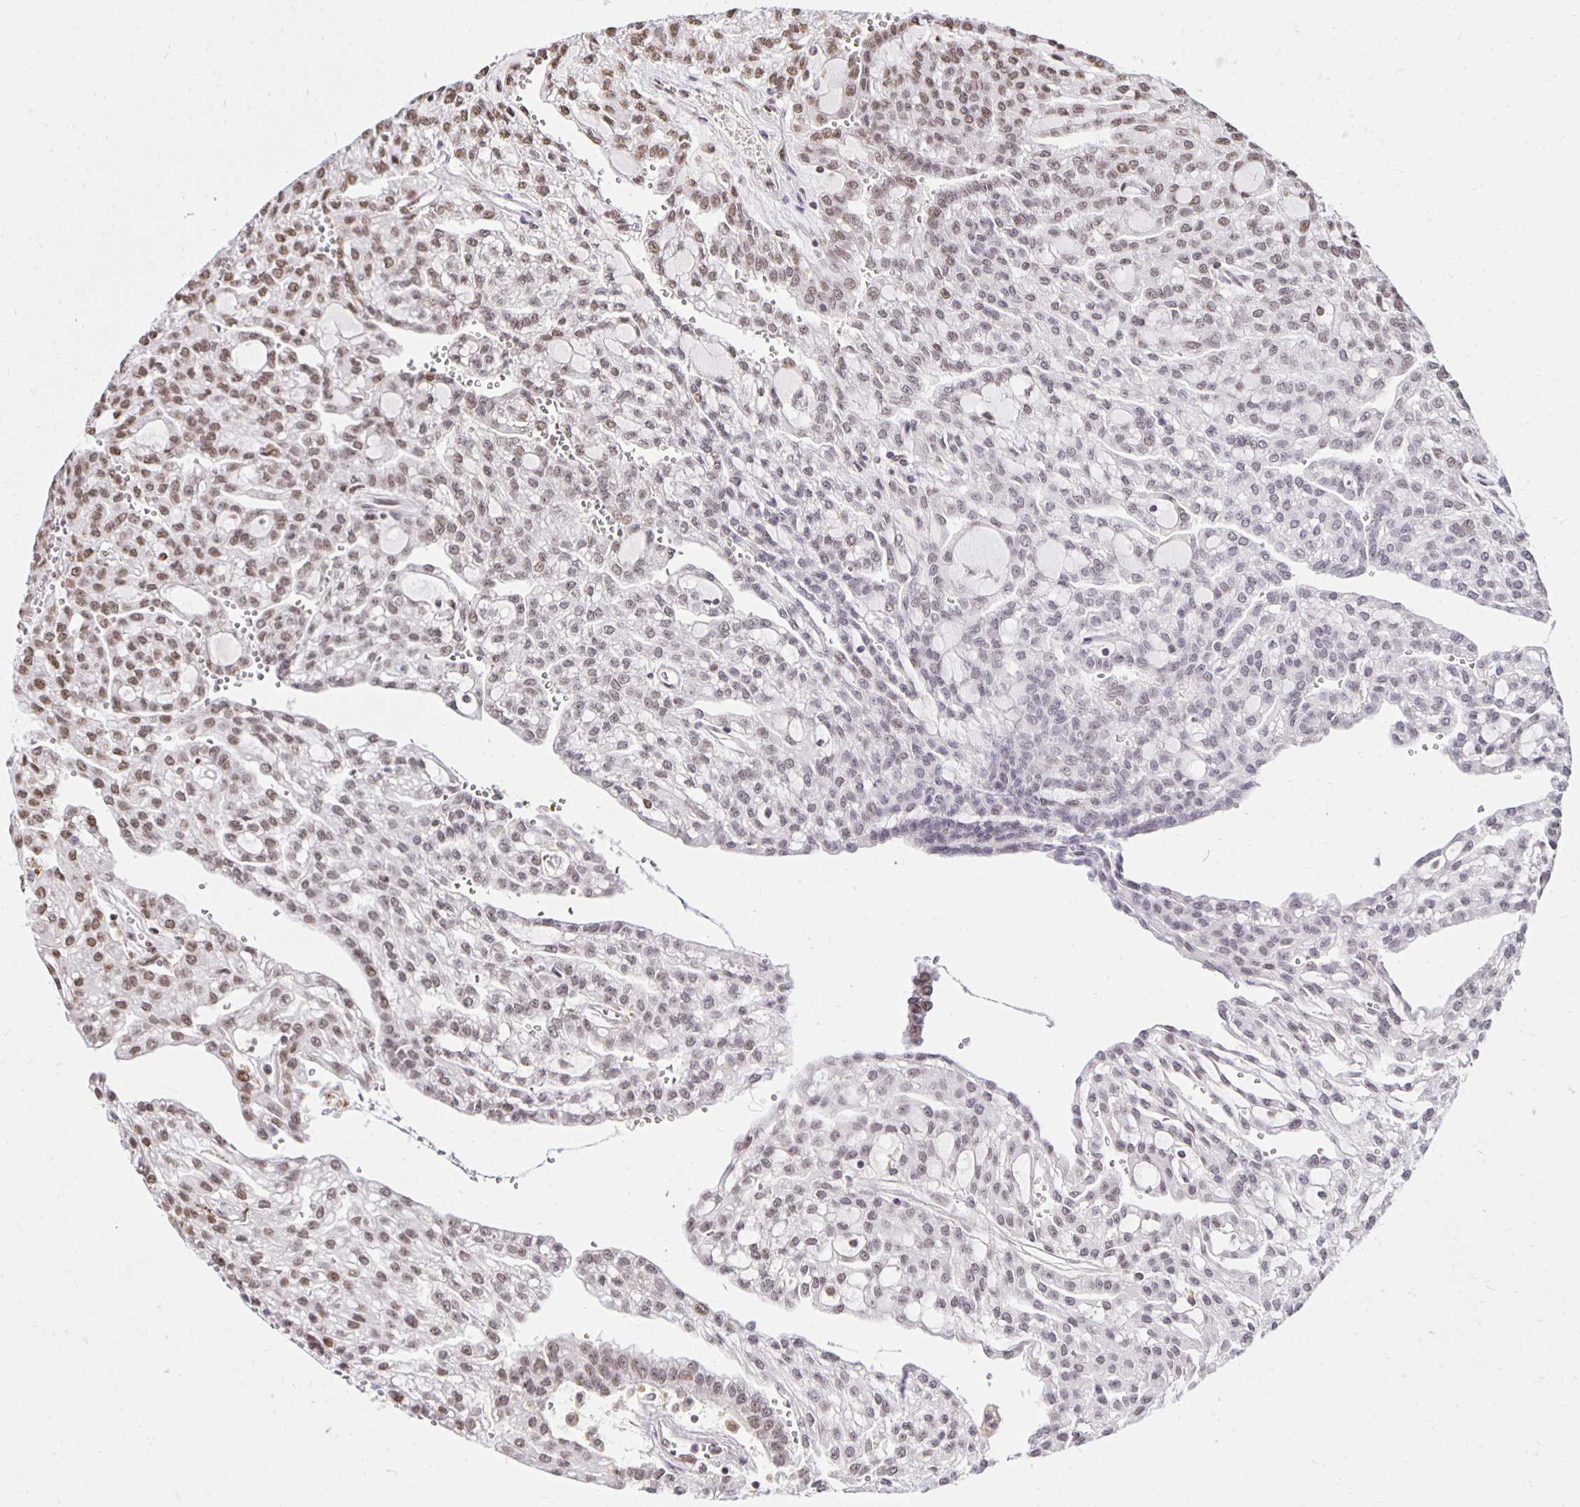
{"staining": {"intensity": "moderate", "quantity": "25%-75%", "location": "nuclear"}, "tissue": "renal cancer", "cell_type": "Tumor cells", "image_type": "cancer", "snomed": [{"axis": "morphology", "description": "Adenocarcinoma, NOS"}, {"axis": "topography", "description": "Kidney"}], "caption": "Adenocarcinoma (renal) tissue exhibits moderate nuclear positivity in about 25%-75% of tumor cells, visualized by immunohistochemistry.", "gene": "ZNF579", "patient": {"sex": "male", "age": 63}}